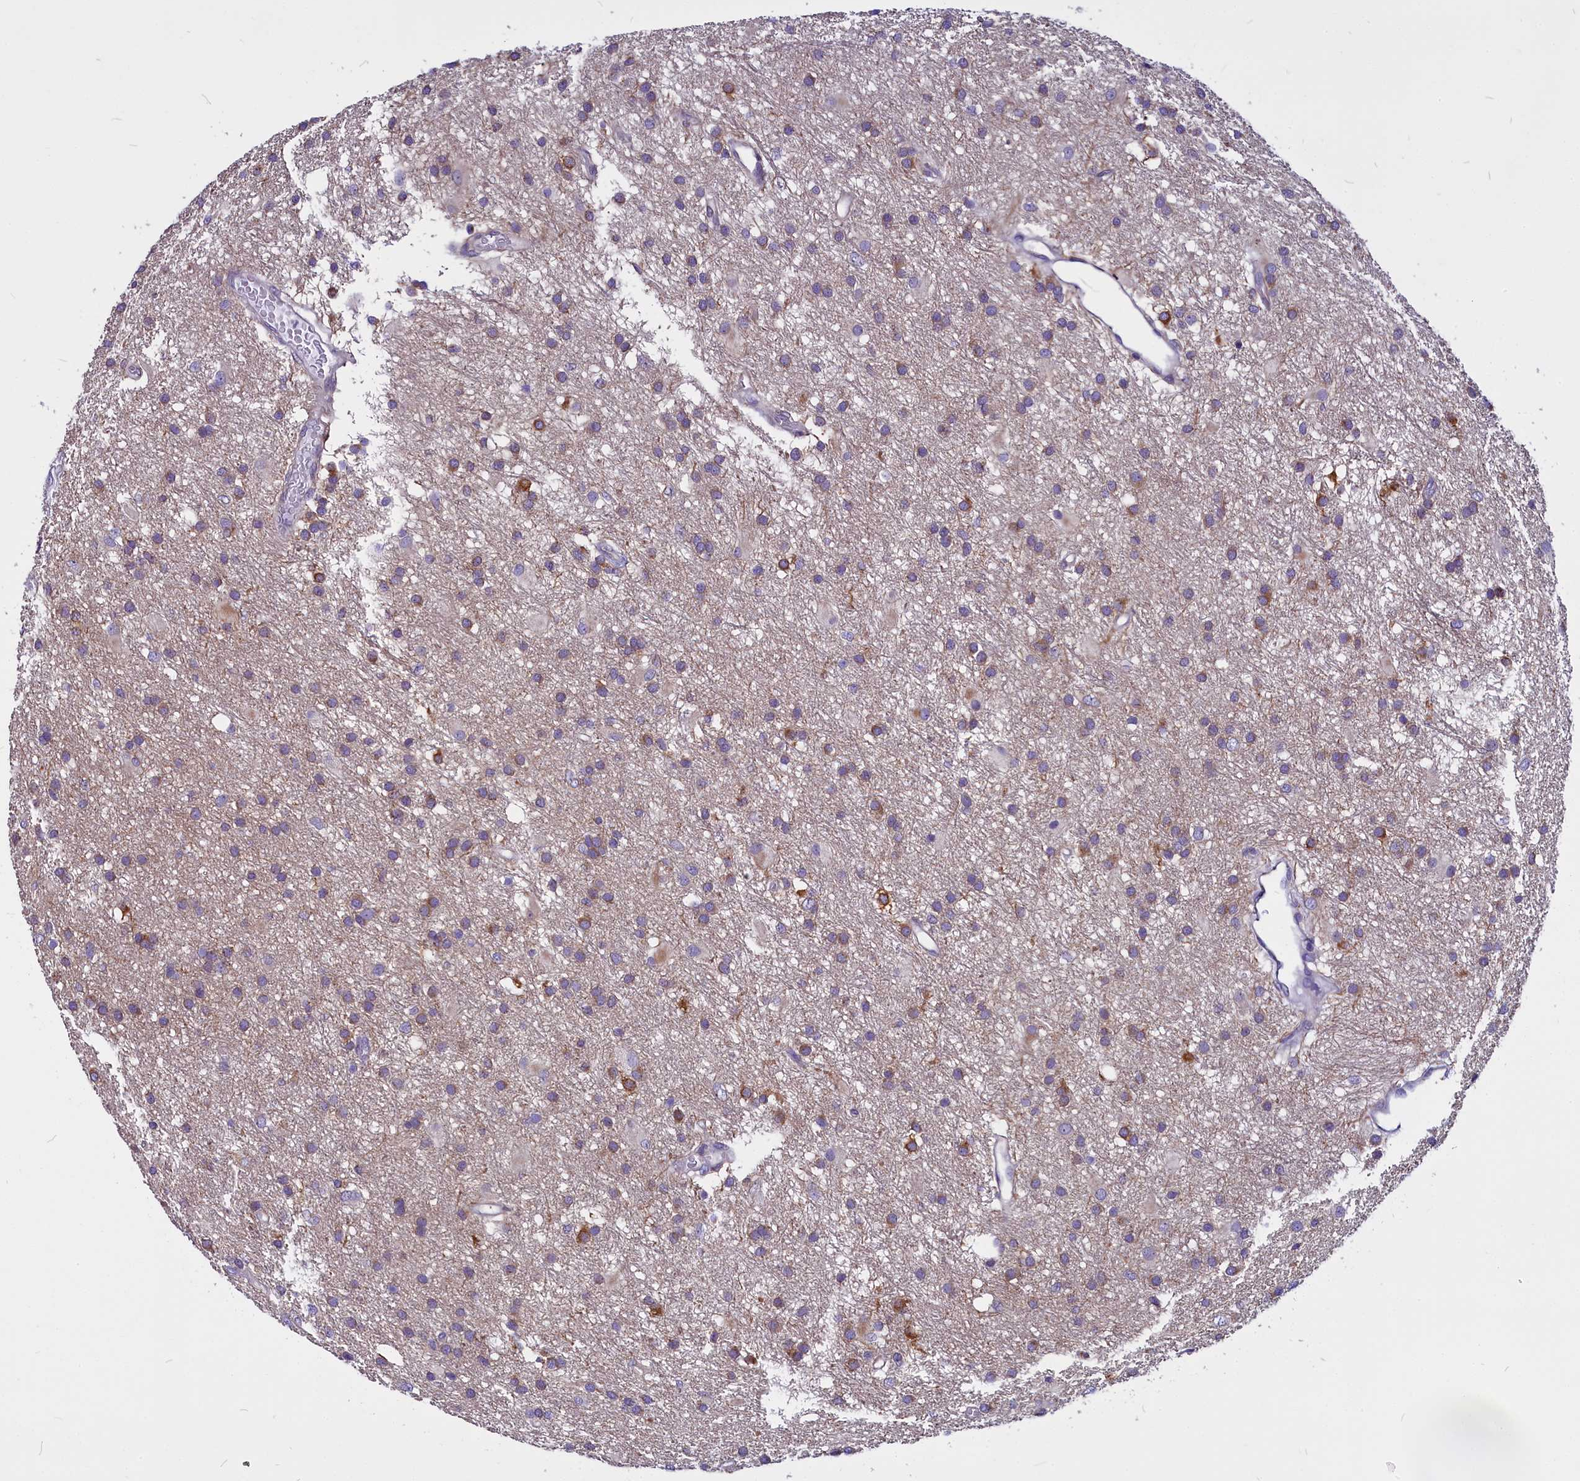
{"staining": {"intensity": "moderate", "quantity": "<25%", "location": "cytoplasmic/membranous"}, "tissue": "glioma", "cell_type": "Tumor cells", "image_type": "cancer", "snomed": [{"axis": "morphology", "description": "Glioma, malignant, High grade"}, {"axis": "topography", "description": "Brain"}], "caption": "Human glioma stained with a protein marker demonstrates moderate staining in tumor cells.", "gene": "CEP170", "patient": {"sex": "male", "age": 77}}